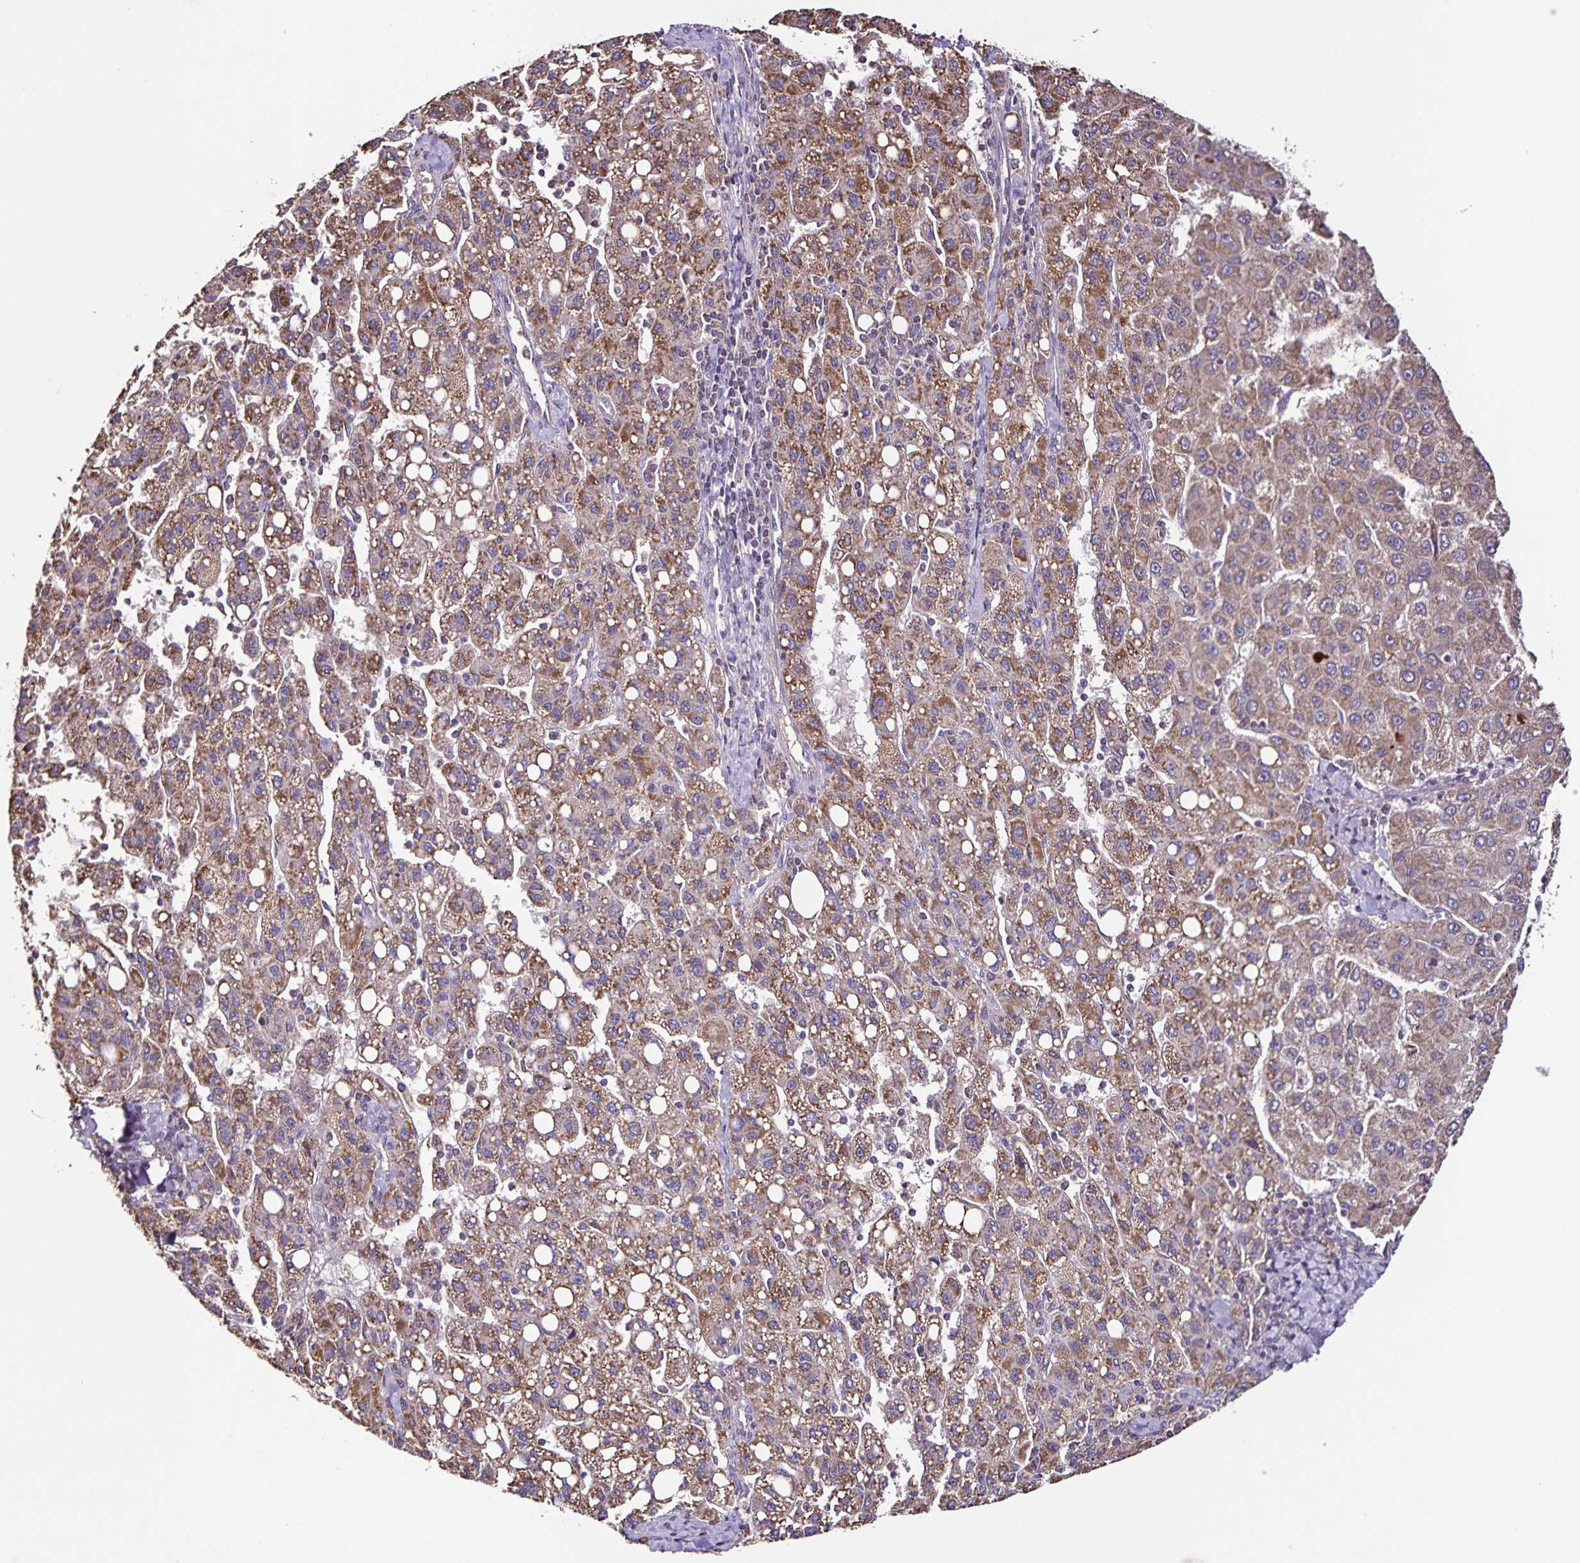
{"staining": {"intensity": "moderate", "quantity": ">75%", "location": "cytoplasmic/membranous"}, "tissue": "liver cancer", "cell_type": "Tumor cells", "image_type": "cancer", "snomed": [{"axis": "morphology", "description": "Carcinoma, Hepatocellular, NOS"}, {"axis": "topography", "description": "Liver"}], "caption": "Moderate cytoplasmic/membranous protein positivity is present in approximately >75% of tumor cells in liver cancer (hepatocellular carcinoma).", "gene": "MAN1A1", "patient": {"sex": "female", "age": 82}}